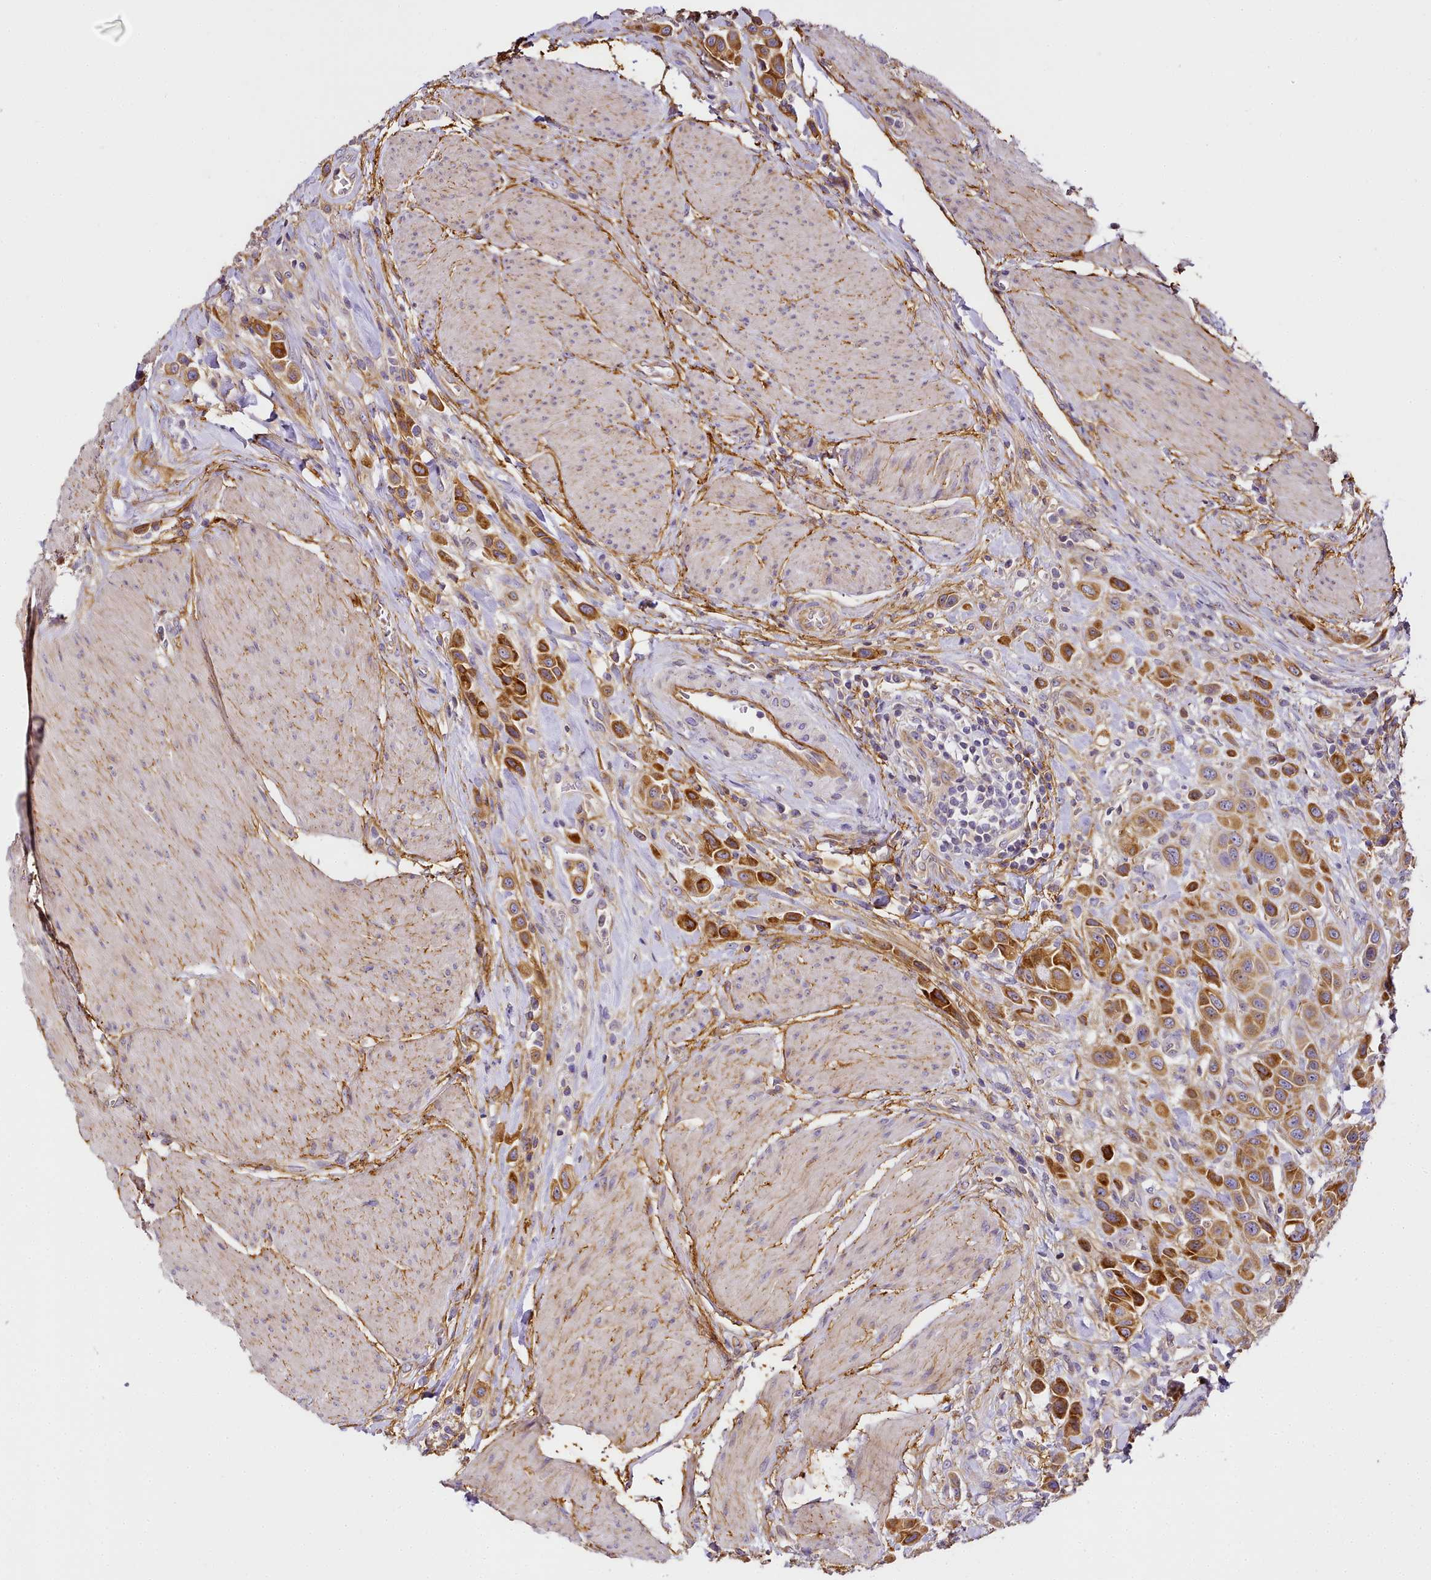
{"staining": {"intensity": "moderate", "quantity": ">75%", "location": "cytoplasmic/membranous"}, "tissue": "urothelial cancer", "cell_type": "Tumor cells", "image_type": "cancer", "snomed": [{"axis": "morphology", "description": "Urothelial carcinoma, High grade"}, {"axis": "topography", "description": "Urinary bladder"}], "caption": "Human urothelial cancer stained with a brown dye demonstrates moderate cytoplasmic/membranous positive positivity in about >75% of tumor cells.", "gene": "NBPF1", "patient": {"sex": "male", "age": 50}}